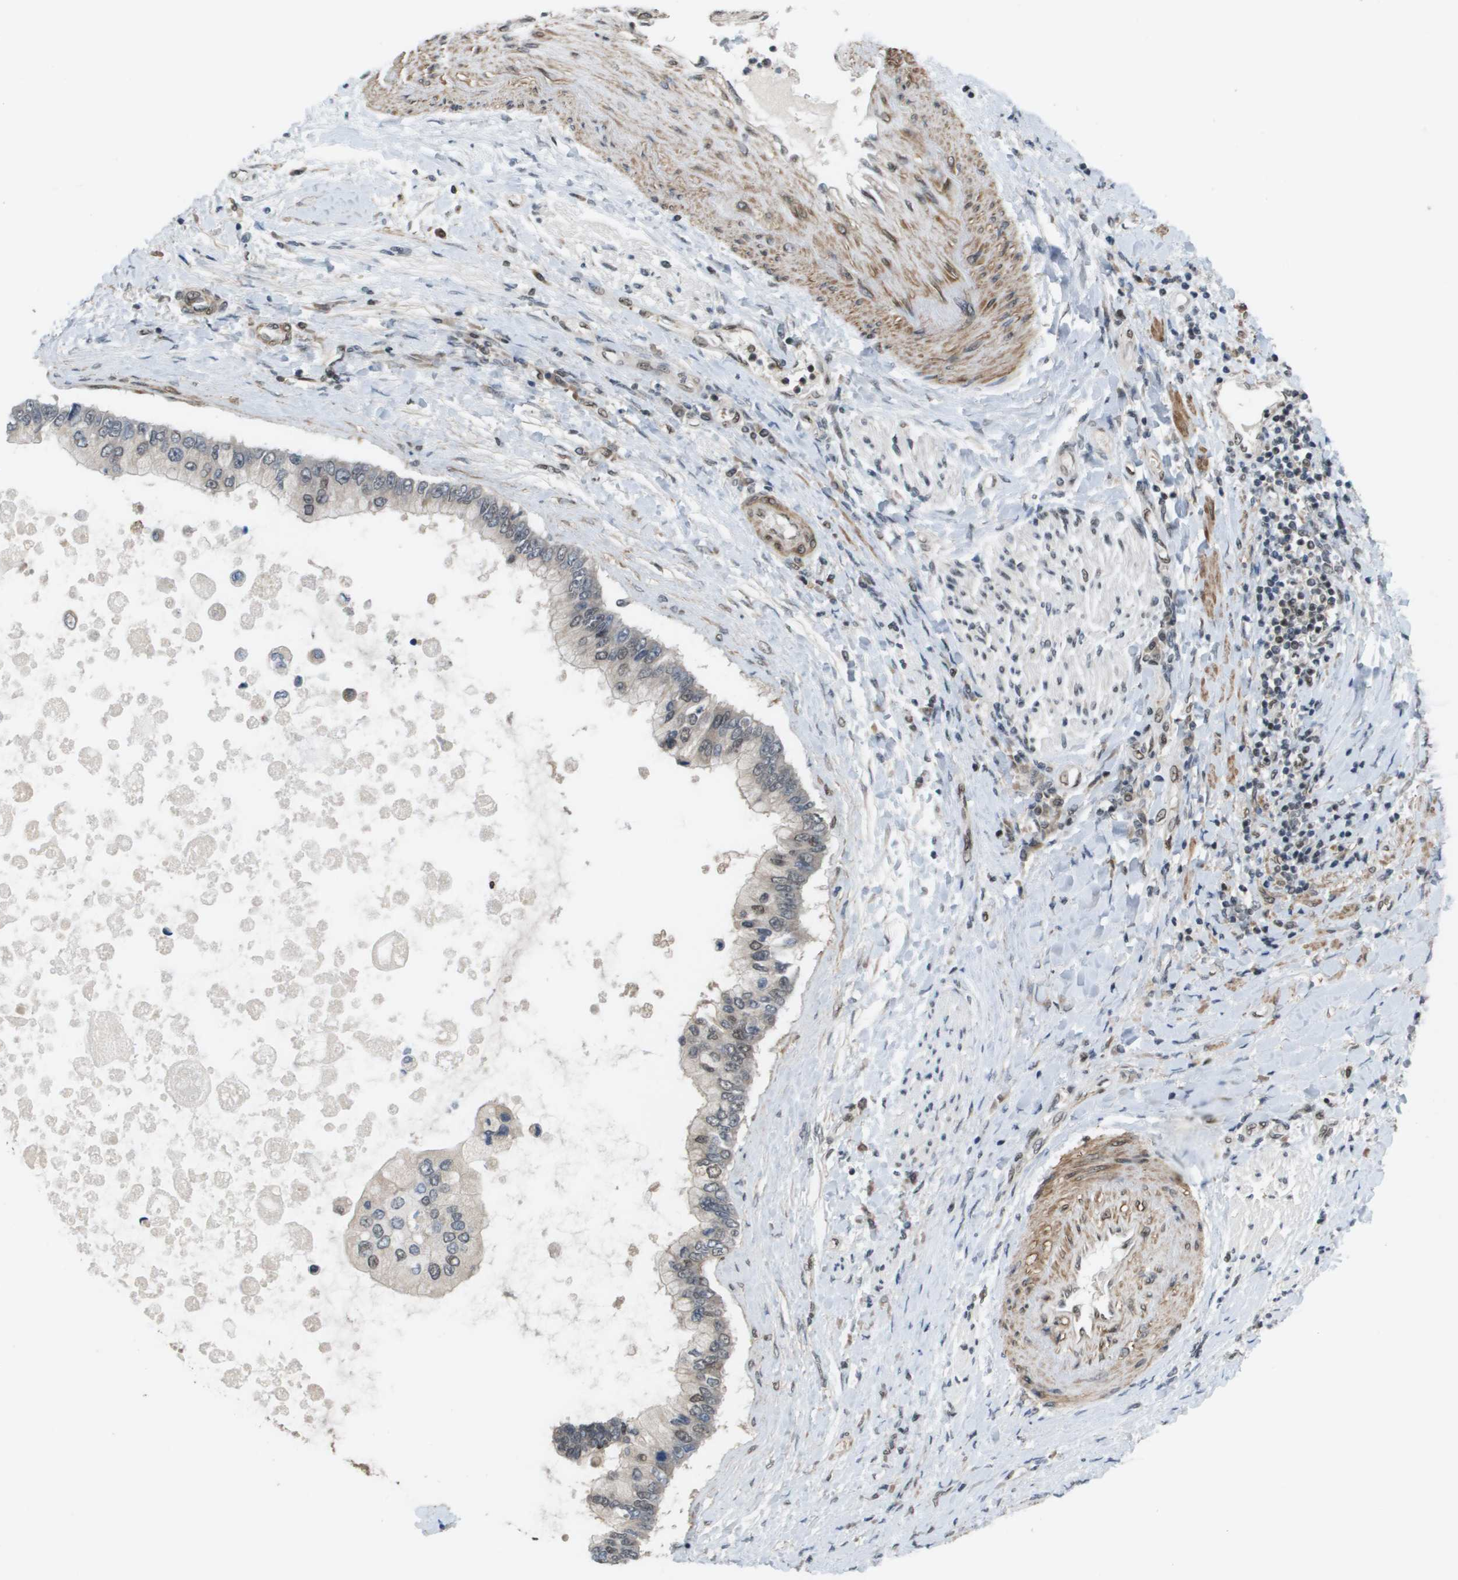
{"staining": {"intensity": "weak", "quantity": "<25%", "location": "nuclear"}, "tissue": "liver cancer", "cell_type": "Tumor cells", "image_type": "cancer", "snomed": [{"axis": "morphology", "description": "Cholangiocarcinoma"}, {"axis": "topography", "description": "Liver"}], "caption": "A high-resolution histopathology image shows IHC staining of liver cholangiocarcinoma, which shows no significant expression in tumor cells. (DAB (3,3'-diaminobenzidine) immunohistochemistry (IHC), high magnification).", "gene": "PRCC", "patient": {"sex": "male", "age": 50}}